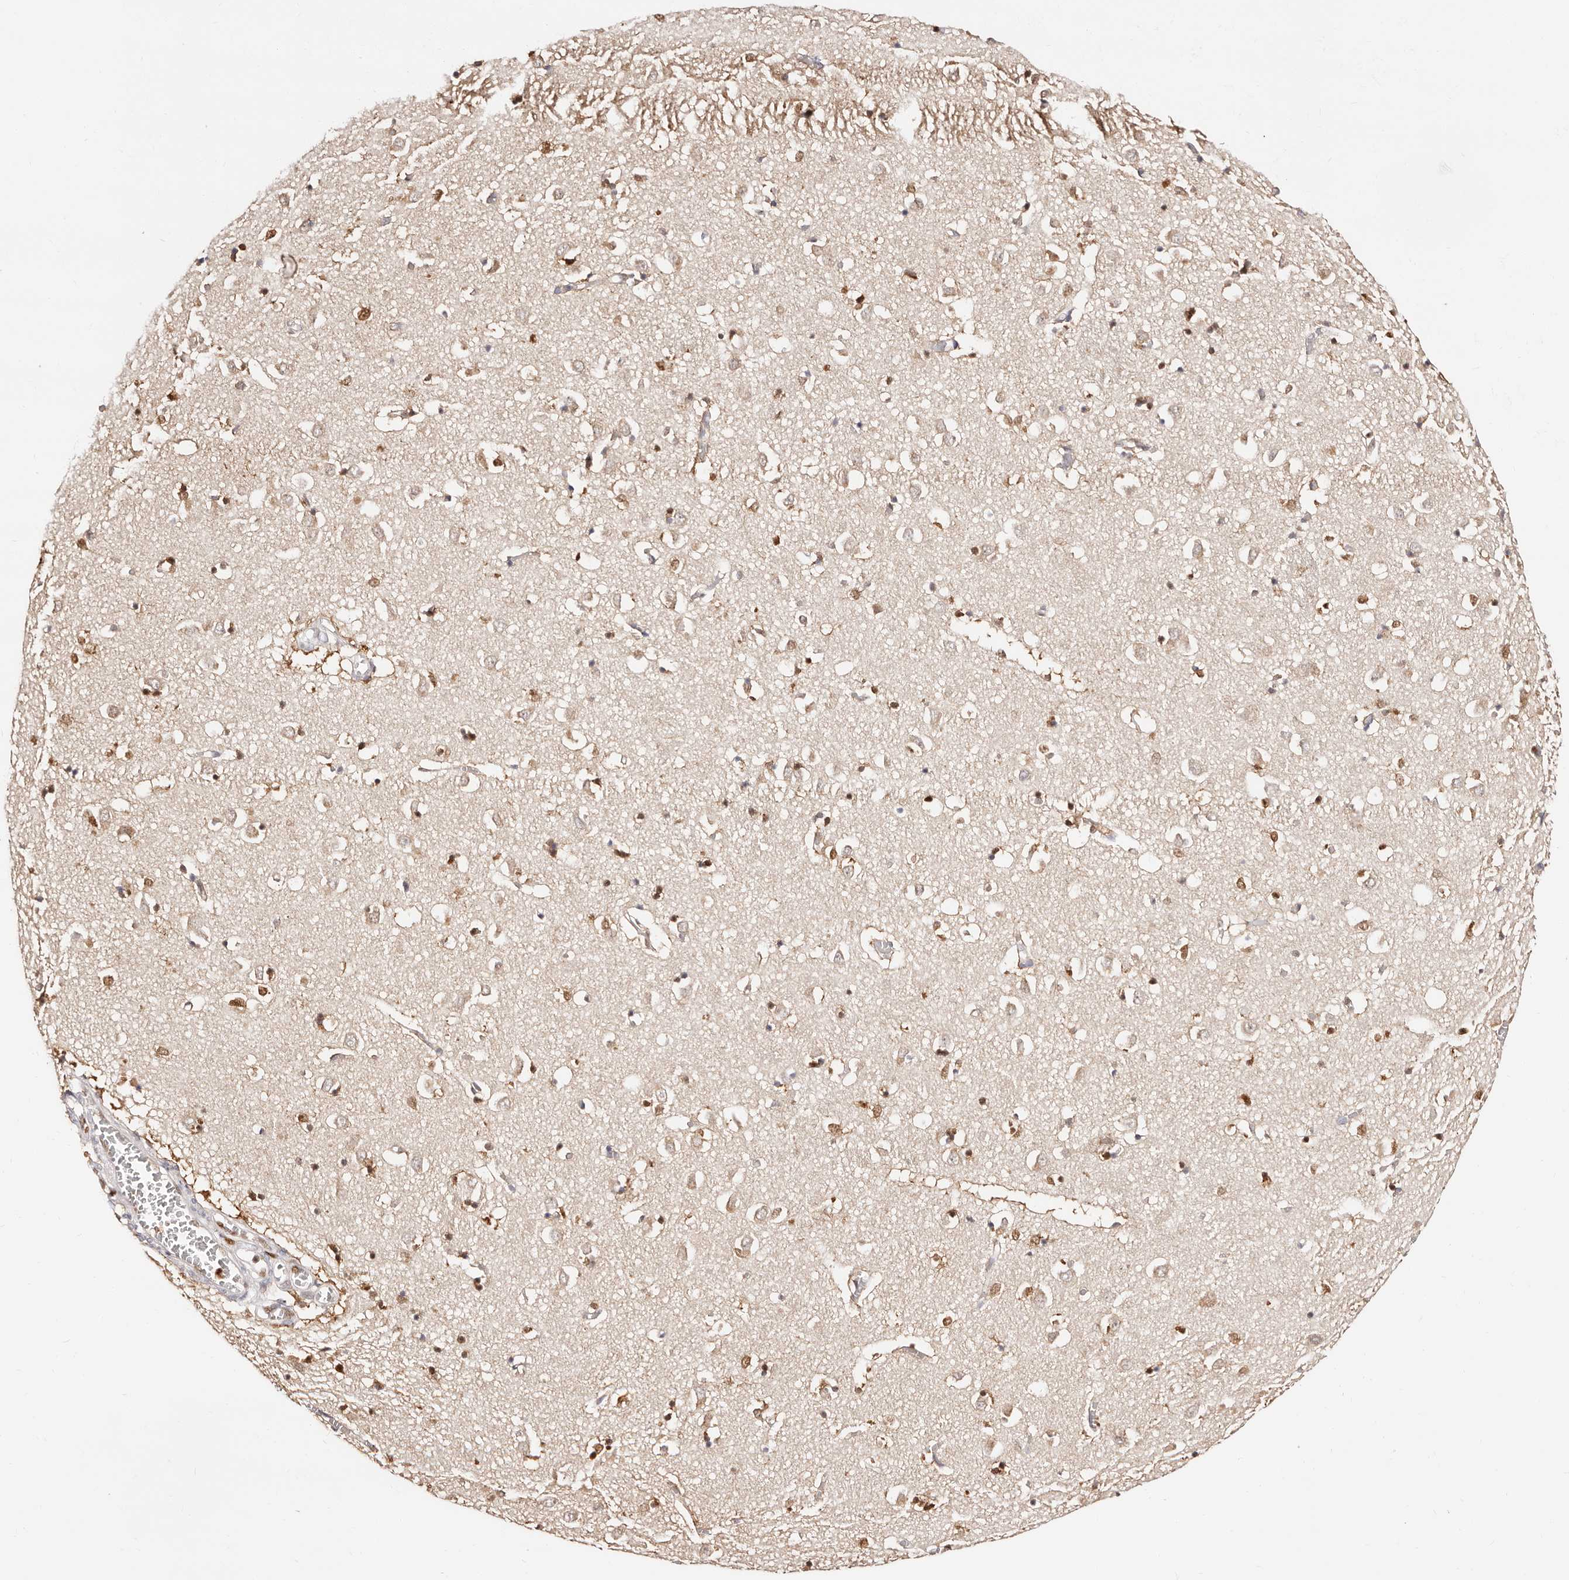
{"staining": {"intensity": "strong", "quantity": "25%-75%", "location": "nuclear"}, "tissue": "caudate", "cell_type": "Glial cells", "image_type": "normal", "snomed": [{"axis": "morphology", "description": "Normal tissue, NOS"}, {"axis": "topography", "description": "Lateral ventricle wall"}], "caption": "A brown stain shows strong nuclear expression of a protein in glial cells of benign caudate.", "gene": "TKT", "patient": {"sex": "male", "age": 70}}